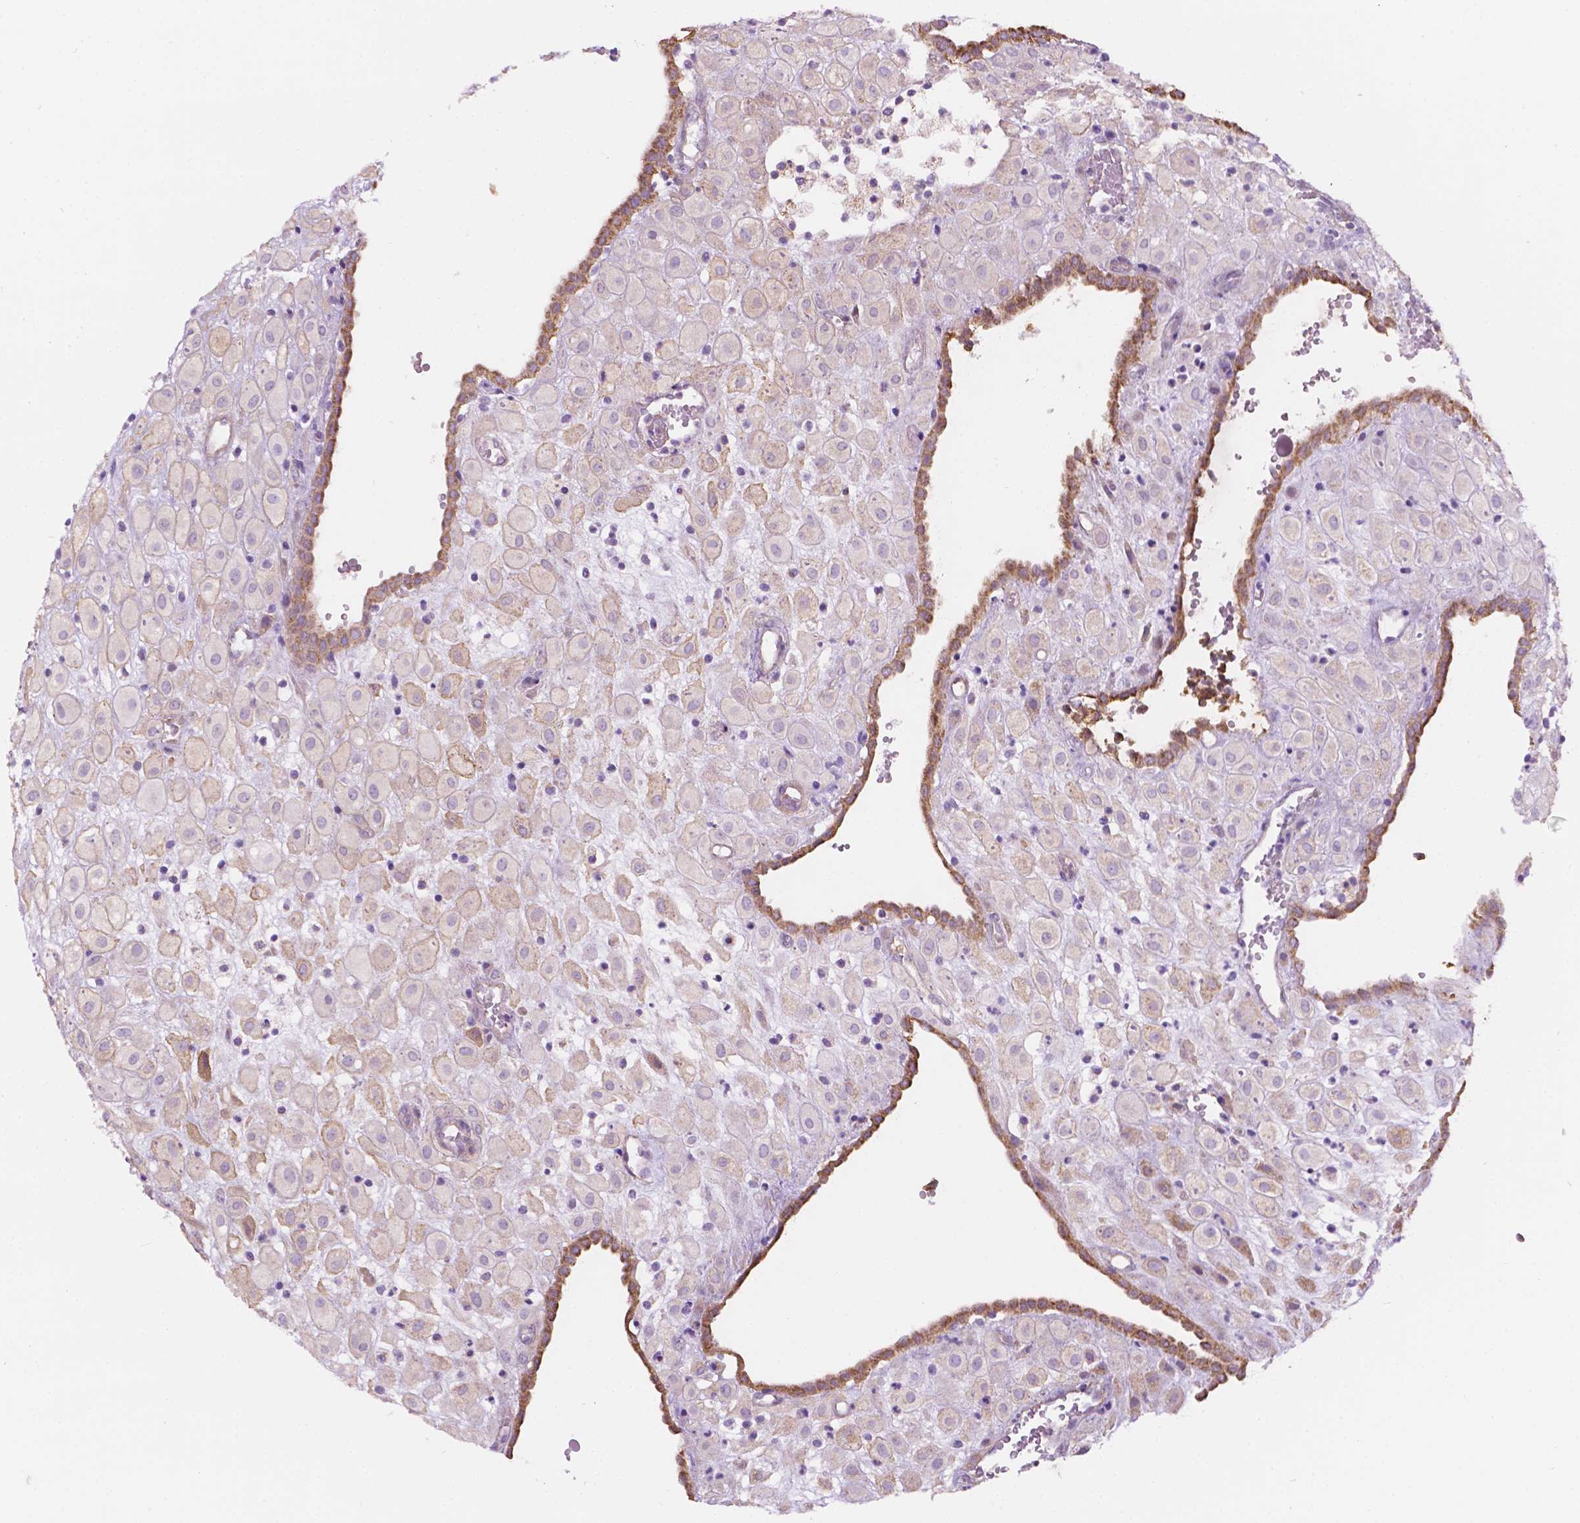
{"staining": {"intensity": "weak", "quantity": "<25%", "location": "cytoplasmic/membranous"}, "tissue": "placenta", "cell_type": "Decidual cells", "image_type": "normal", "snomed": [{"axis": "morphology", "description": "Normal tissue, NOS"}, {"axis": "topography", "description": "Placenta"}], "caption": "The photomicrograph reveals no significant expression in decidual cells of placenta.", "gene": "NOS1AP", "patient": {"sex": "female", "age": 24}}